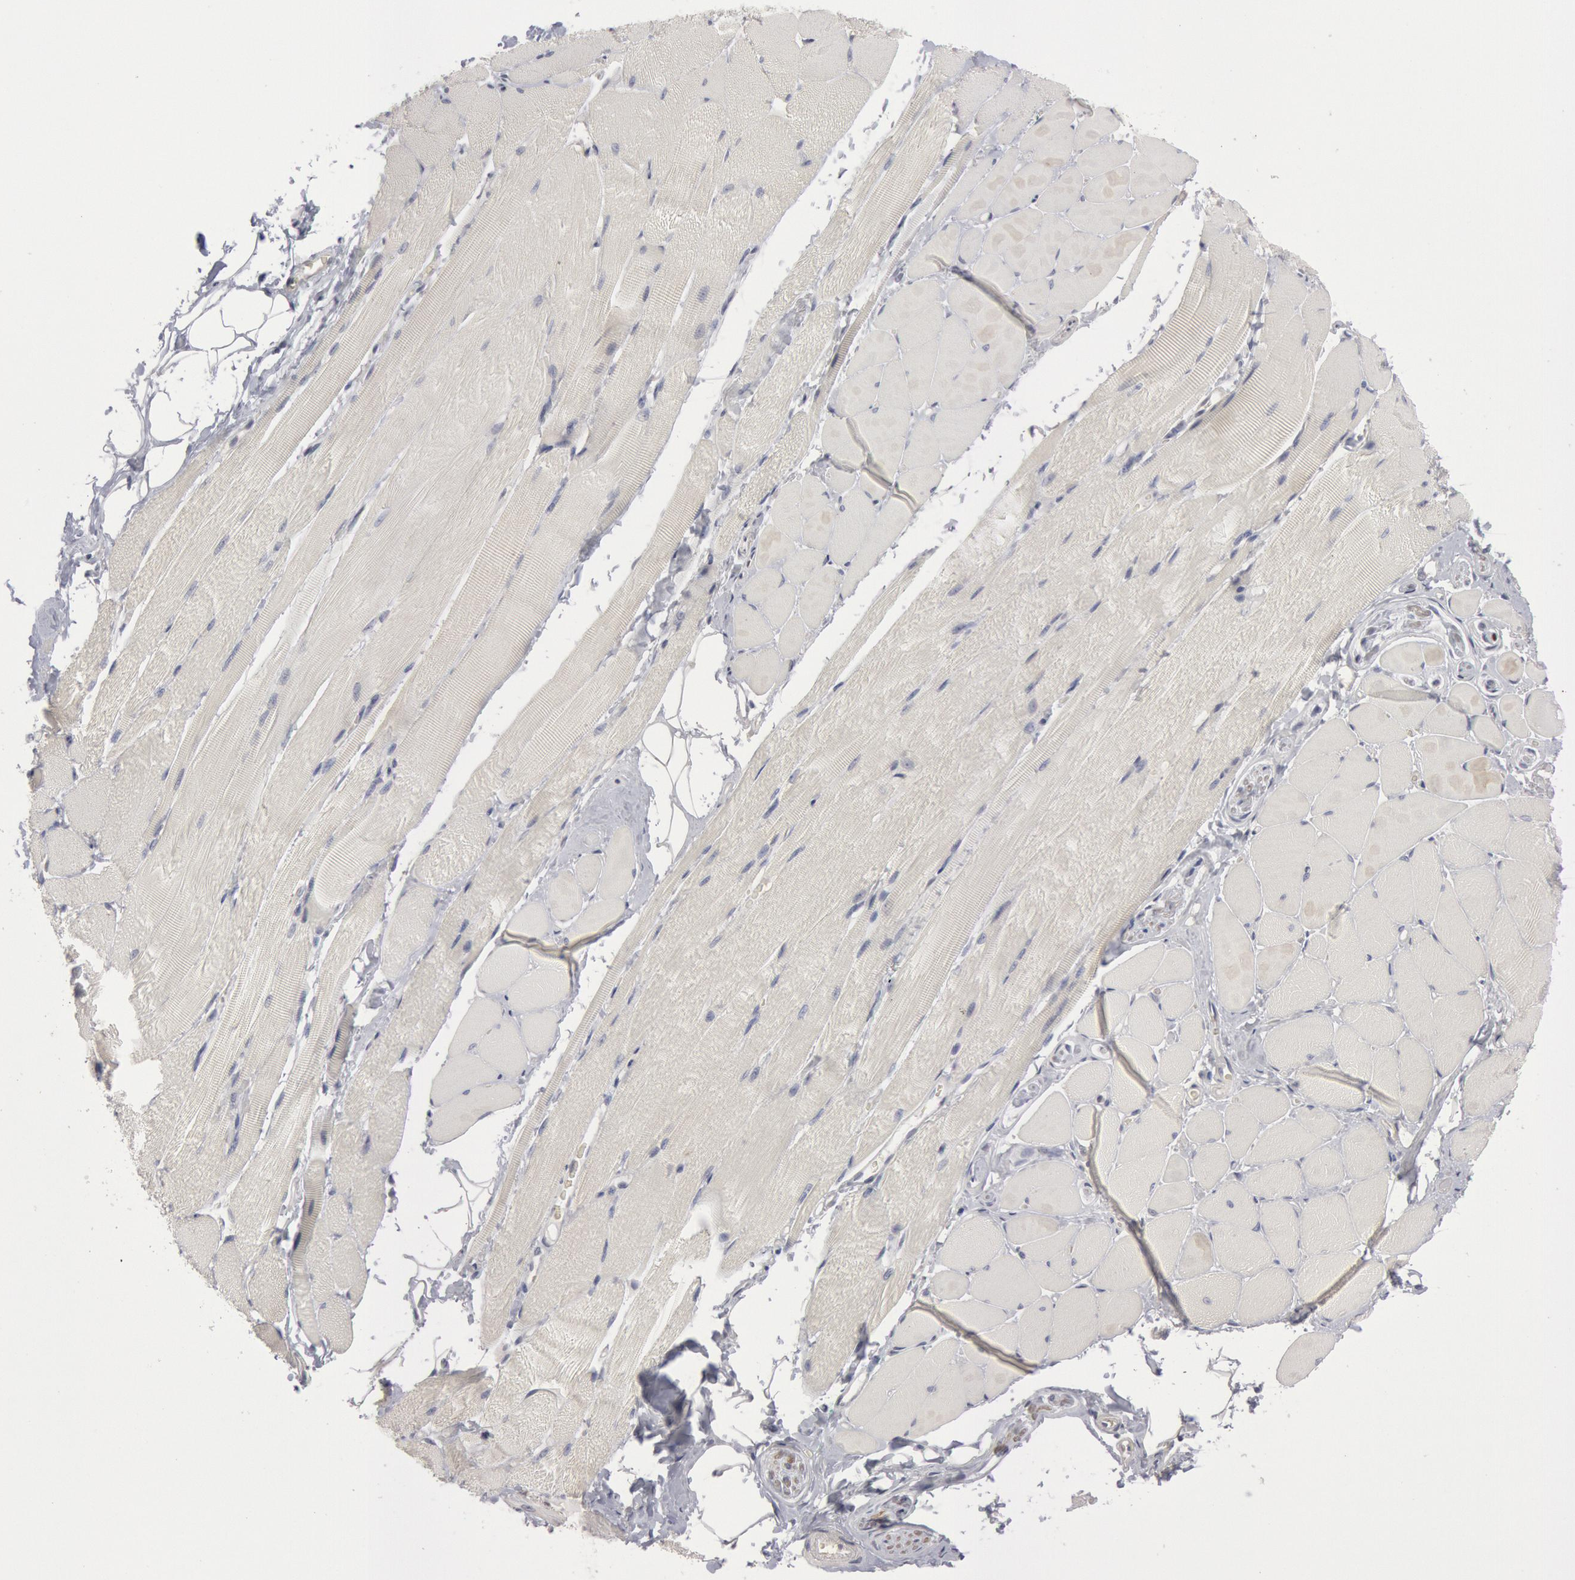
{"staining": {"intensity": "negative", "quantity": "none", "location": "none"}, "tissue": "adipose tissue", "cell_type": "Adipocytes", "image_type": "normal", "snomed": [{"axis": "morphology", "description": "Normal tissue, NOS"}, {"axis": "topography", "description": "Skeletal muscle"}, {"axis": "topography", "description": "Peripheral nerve tissue"}], "caption": "This is a image of immunohistochemistry staining of benign adipose tissue, which shows no positivity in adipocytes. The staining was performed using DAB (3,3'-diaminobenzidine) to visualize the protein expression in brown, while the nuclei were stained in blue with hematoxylin (Magnification: 20x).", "gene": "WDHD1", "patient": {"sex": "female", "age": 84}}